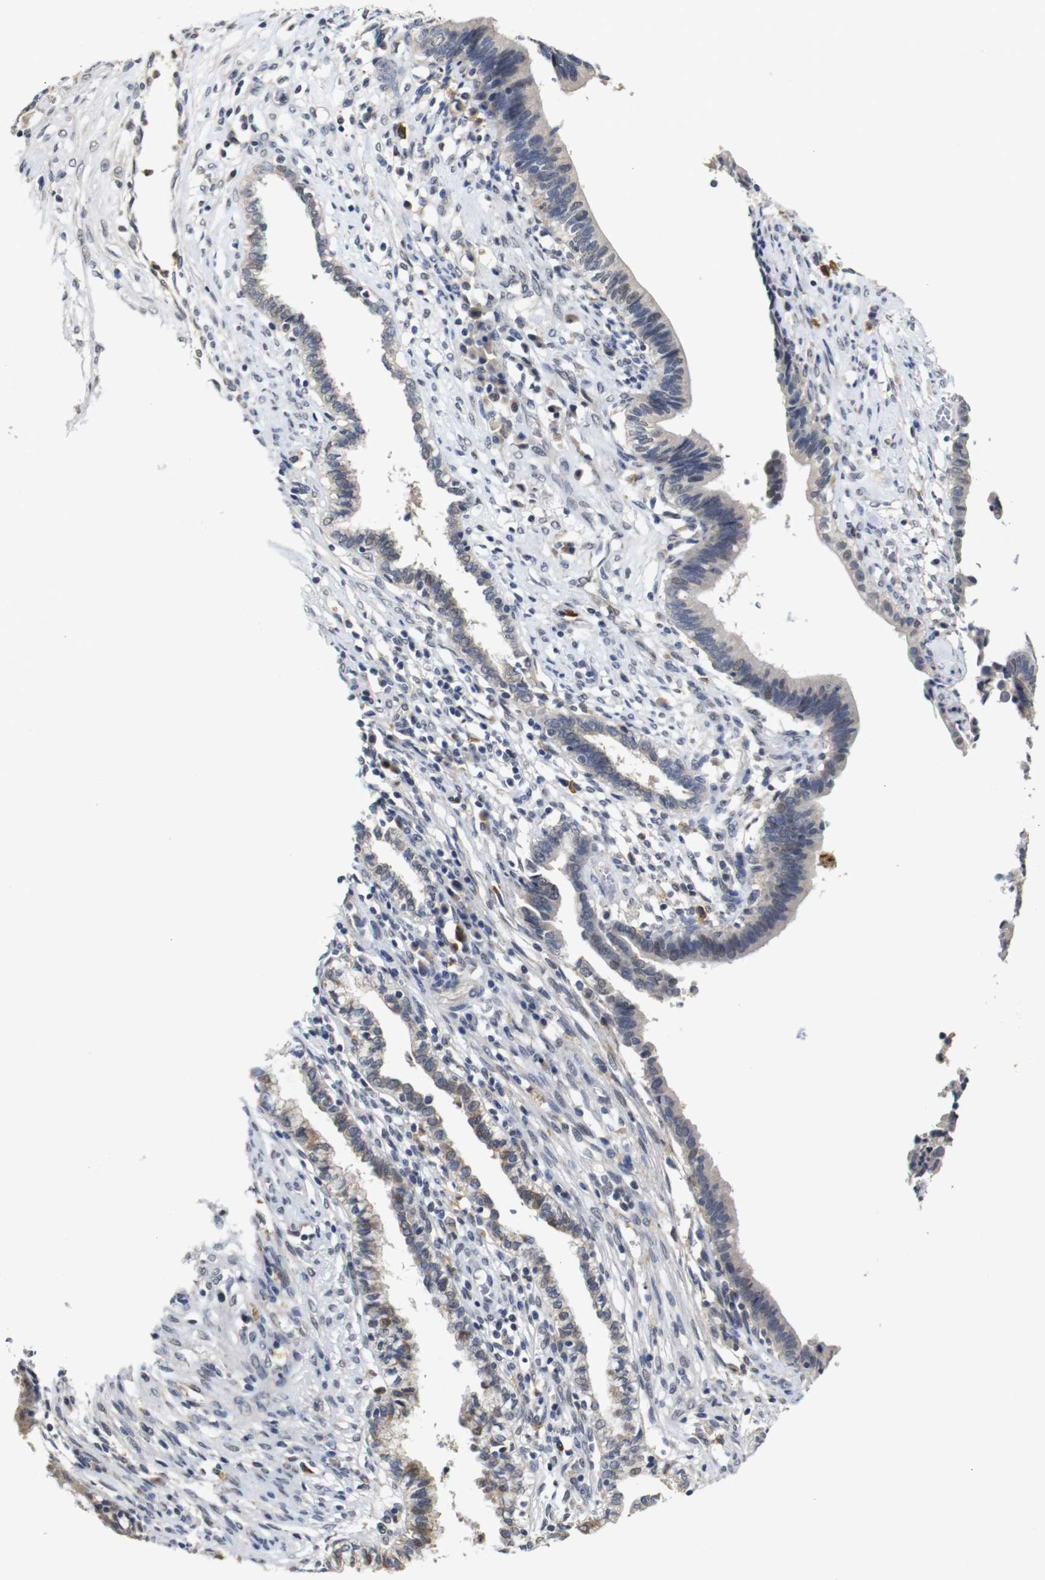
{"staining": {"intensity": "moderate", "quantity": "<25%", "location": "cytoplasmic/membranous"}, "tissue": "cervical cancer", "cell_type": "Tumor cells", "image_type": "cancer", "snomed": [{"axis": "morphology", "description": "Adenocarcinoma, NOS"}, {"axis": "topography", "description": "Cervix"}], "caption": "This photomicrograph demonstrates cervical adenocarcinoma stained with IHC to label a protein in brown. The cytoplasmic/membranous of tumor cells show moderate positivity for the protein. Nuclei are counter-stained blue.", "gene": "NTRK3", "patient": {"sex": "female", "age": 44}}